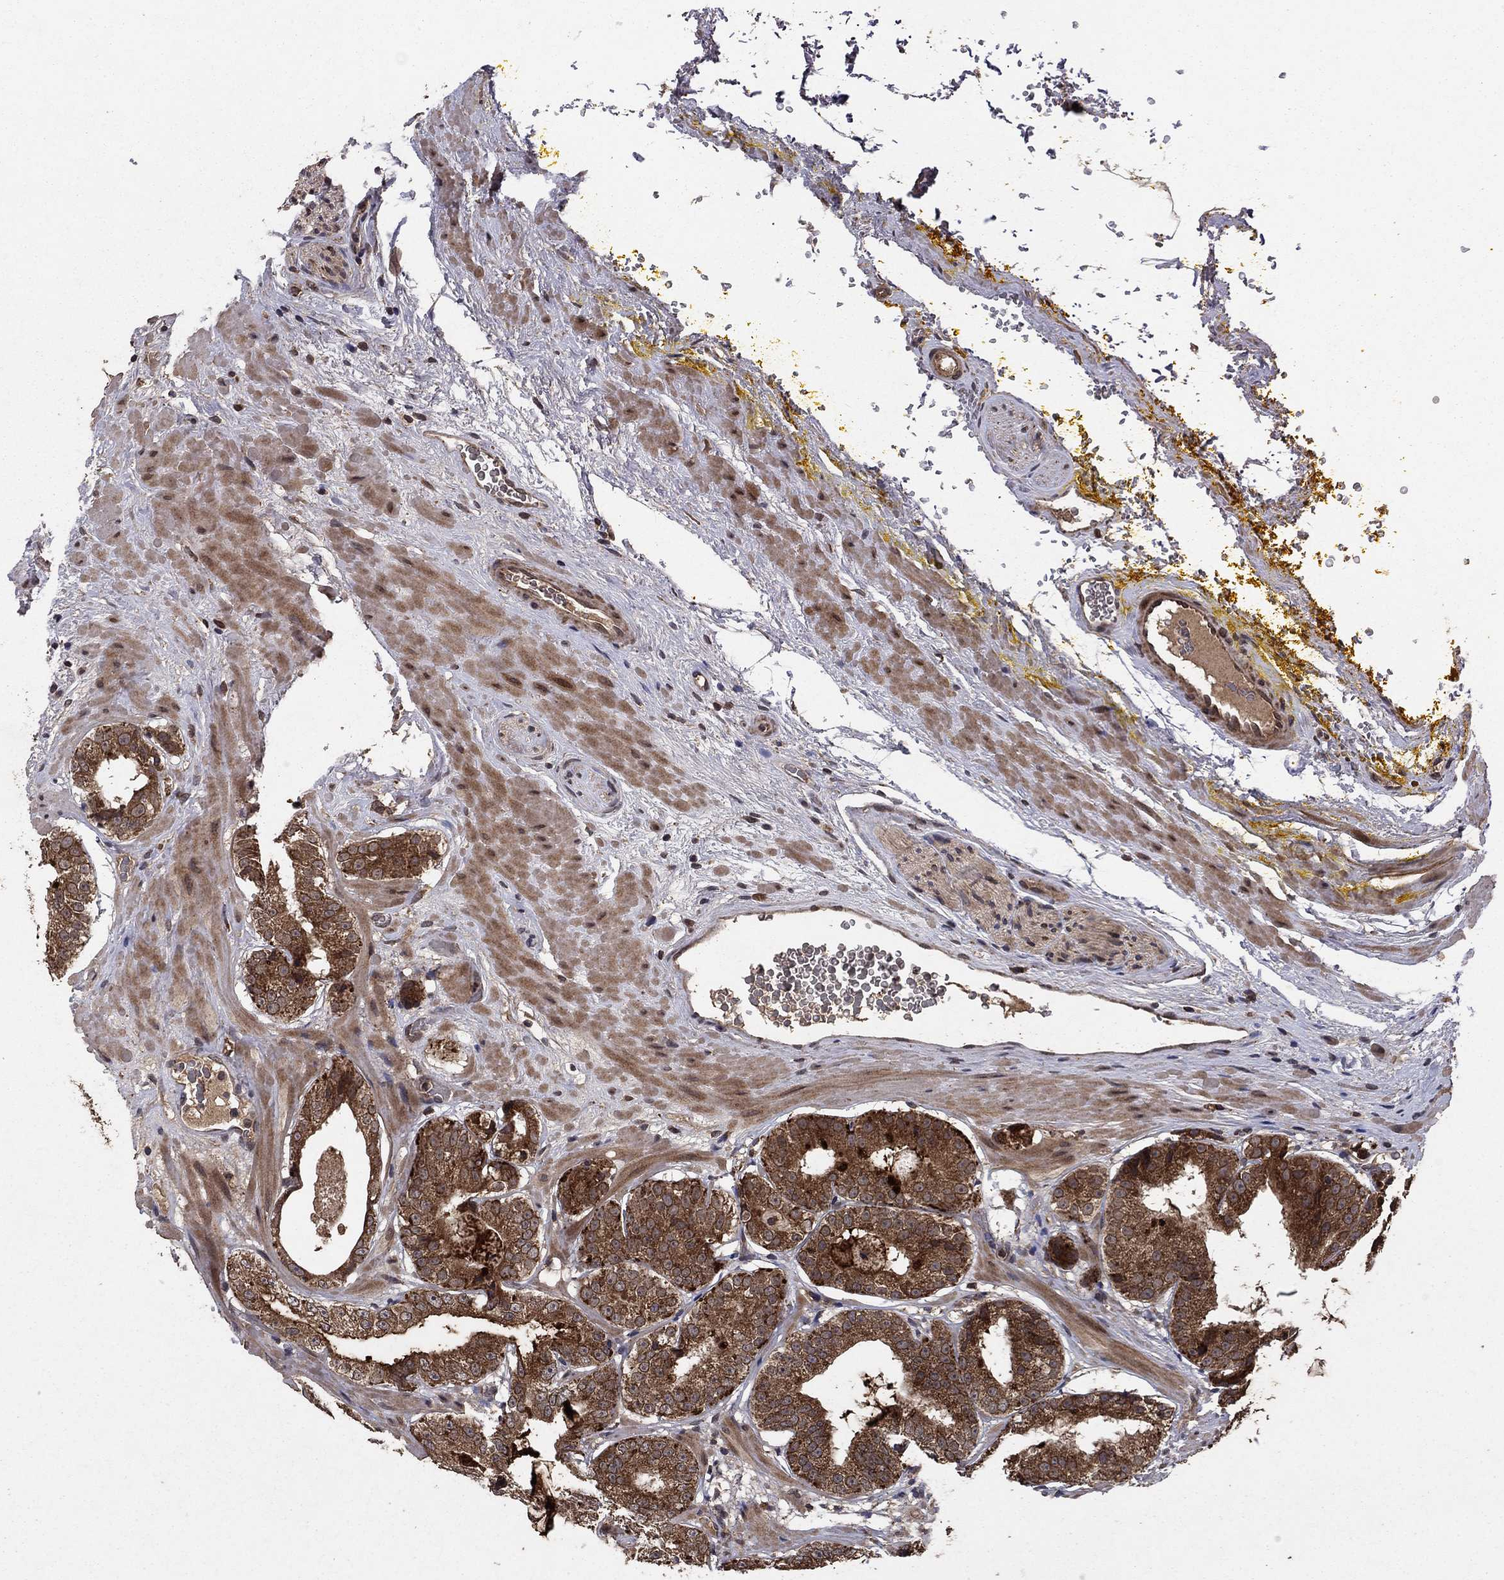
{"staining": {"intensity": "strong", "quantity": ">75%", "location": "cytoplasmic/membranous"}, "tissue": "prostate cancer", "cell_type": "Tumor cells", "image_type": "cancer", "snomed": [{"axis": "morphology", "description": "Adenocarcinoma, Low grade"}, {"axis": "topography", "description": "Prostate"}], "caption": "IHC of low-grade adenocarcinoma (prostate) reveals high levels of strong cytoplasmic/membranous expression in about >75% of tumor cells. Nuclei are stained in blue.", "gene": "DHRS1", "patient": {"sex": "male", "age": 60}}